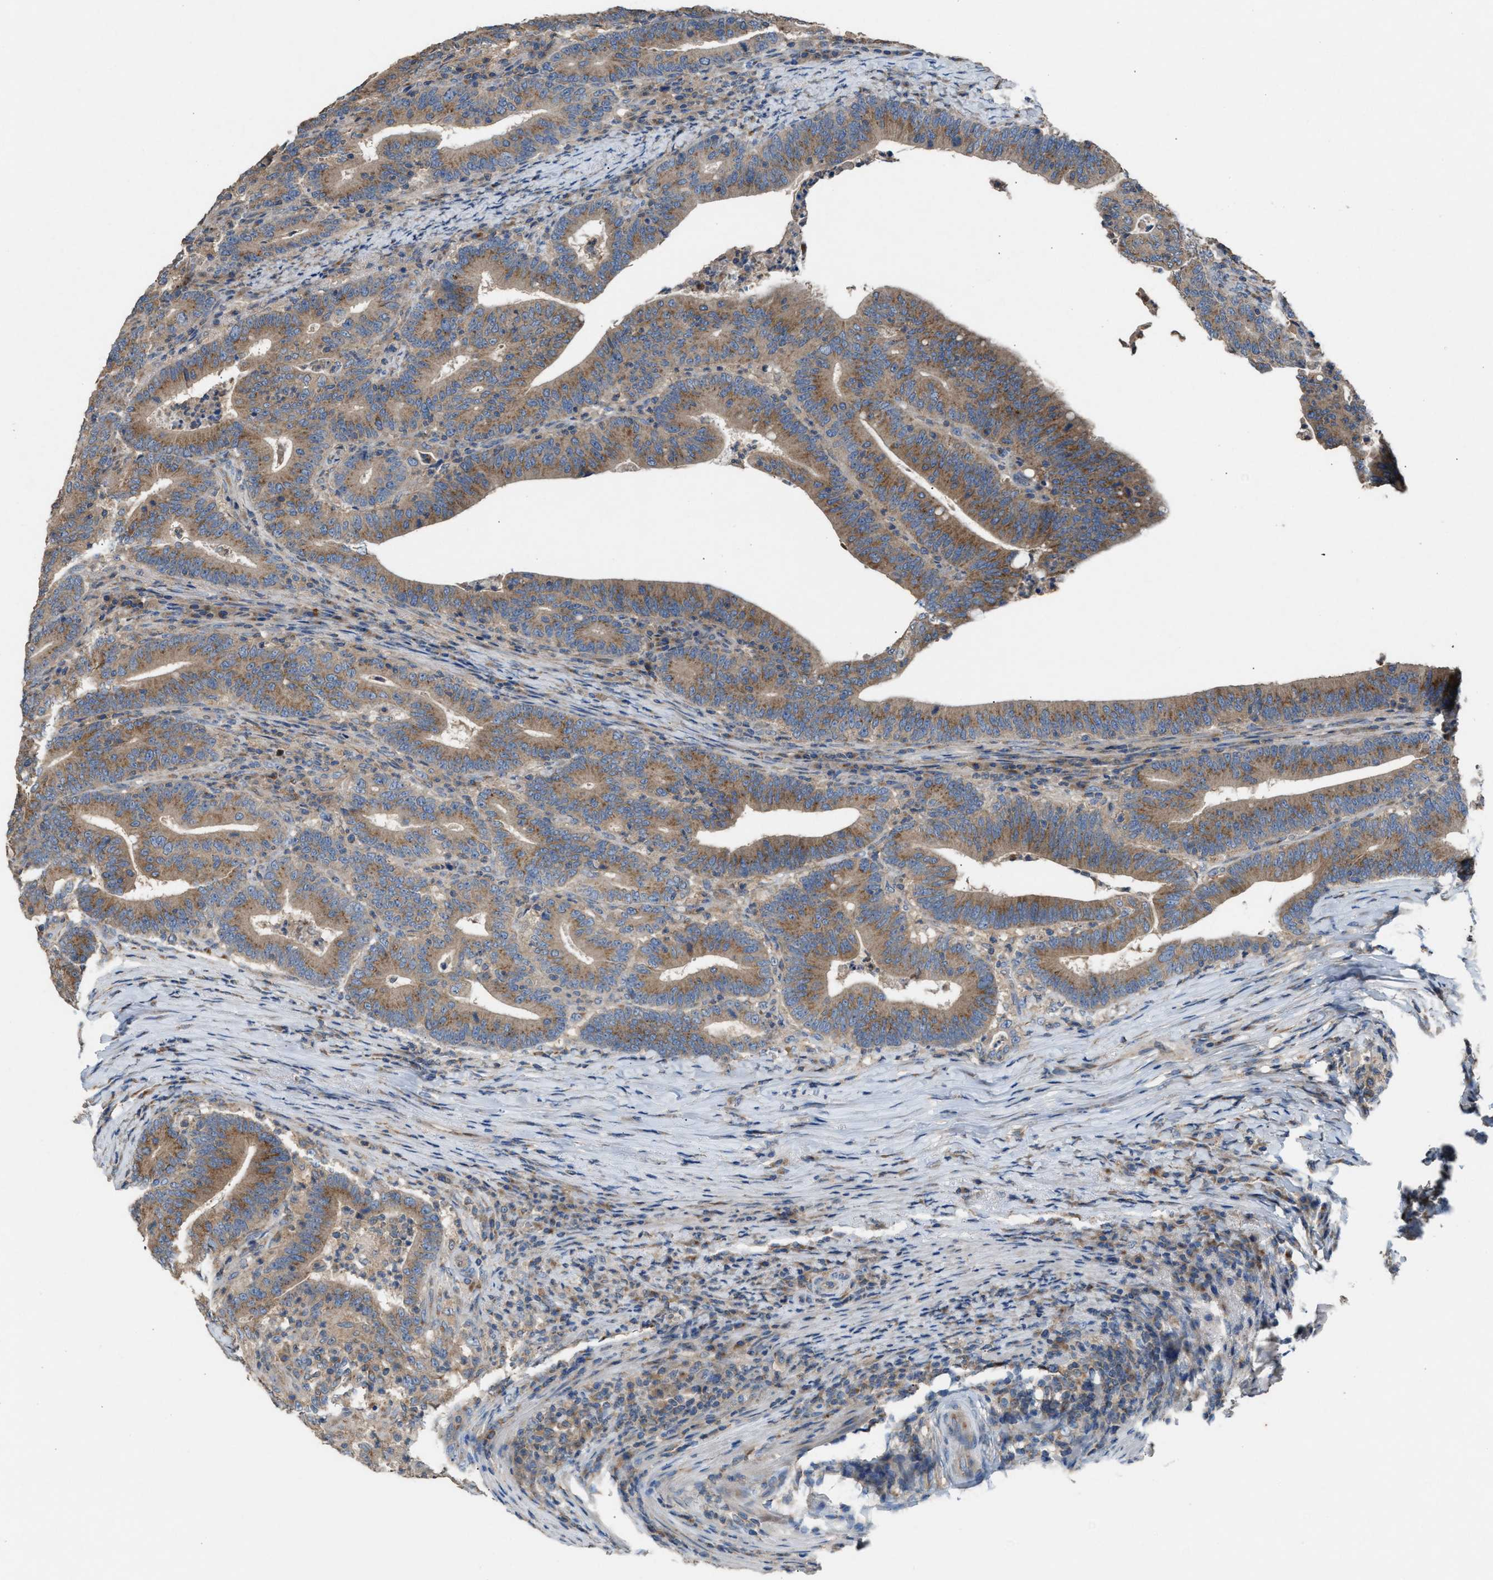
{"staining": {"intensity": "moderate", "quantity": ">75%", "location": "cytoplasmic/membranous"}, "tissue": "colorectal cancer", "cell_type": "Tumor cells", "image_type": "cancer", "snomed": [{"axis": "morphology", "description": "Adenocarcinoma, NOS"}, {"axis": "topography", "description": "Colon"}], "caption": "Adenocarcinoma (colorectal) stained for a protein displays moderate cytoplasmic/membranous positivity in tumor cells.", "gene": "TPK1", "patient": {"sex": "female", "age": 66}}